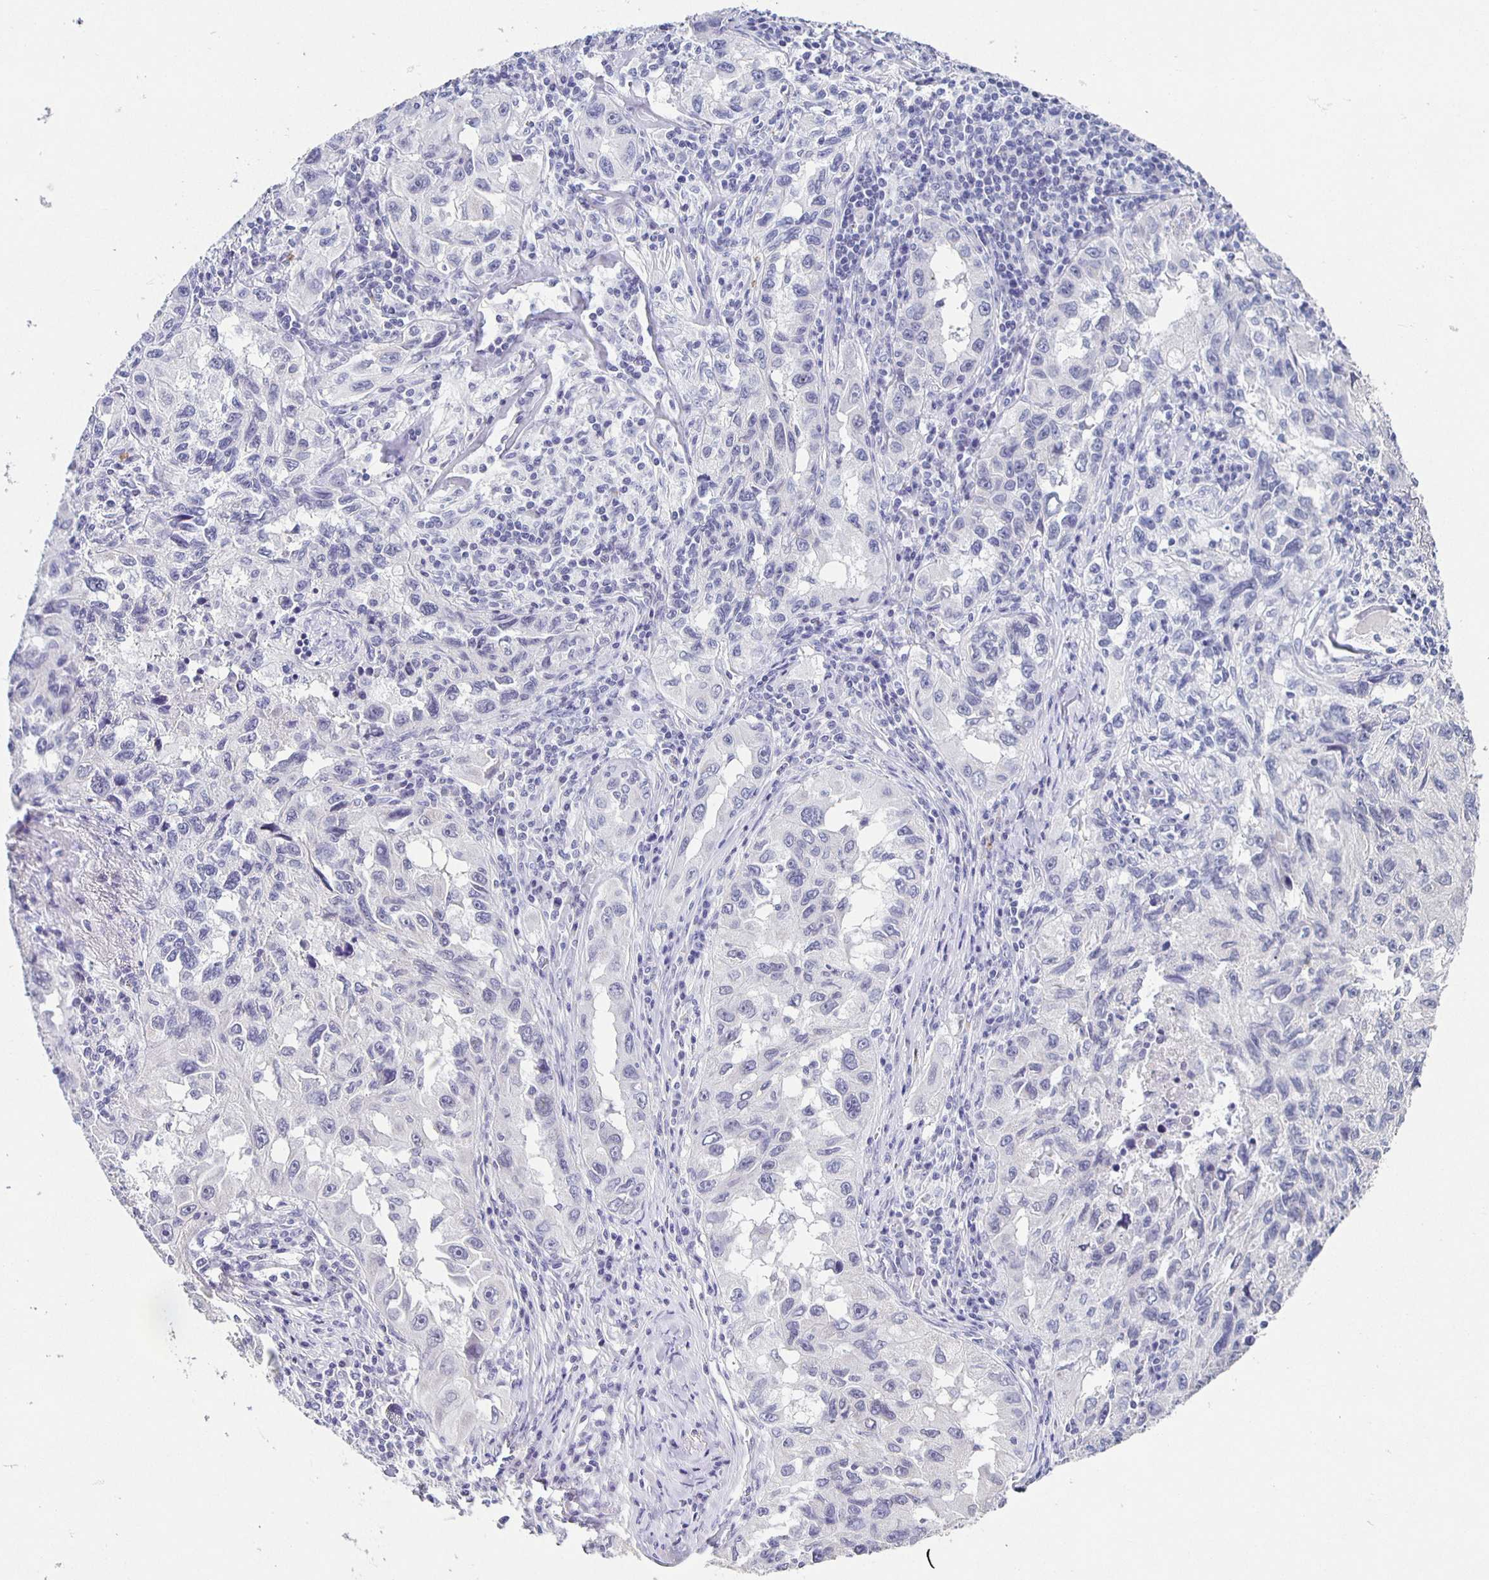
{"staining": {"intensity": "negative", "quantity": "none", "location": "none"}, "tissue": "lung cancer", "cell_type": "Tumor cells", "image_type": "cancer", "snomed": [{"axis": "morphology", "description": "Adenocarcinoma, NOS"}, {"axis": "topography", "description": "Lung"}], "caption": "Lung cancer stained for a protein using immunohistochemistry (IHC) demonstrates no staining tumor cells.", "gene": "CARNS1", "patient": {"sex": "female", "age": 73}}